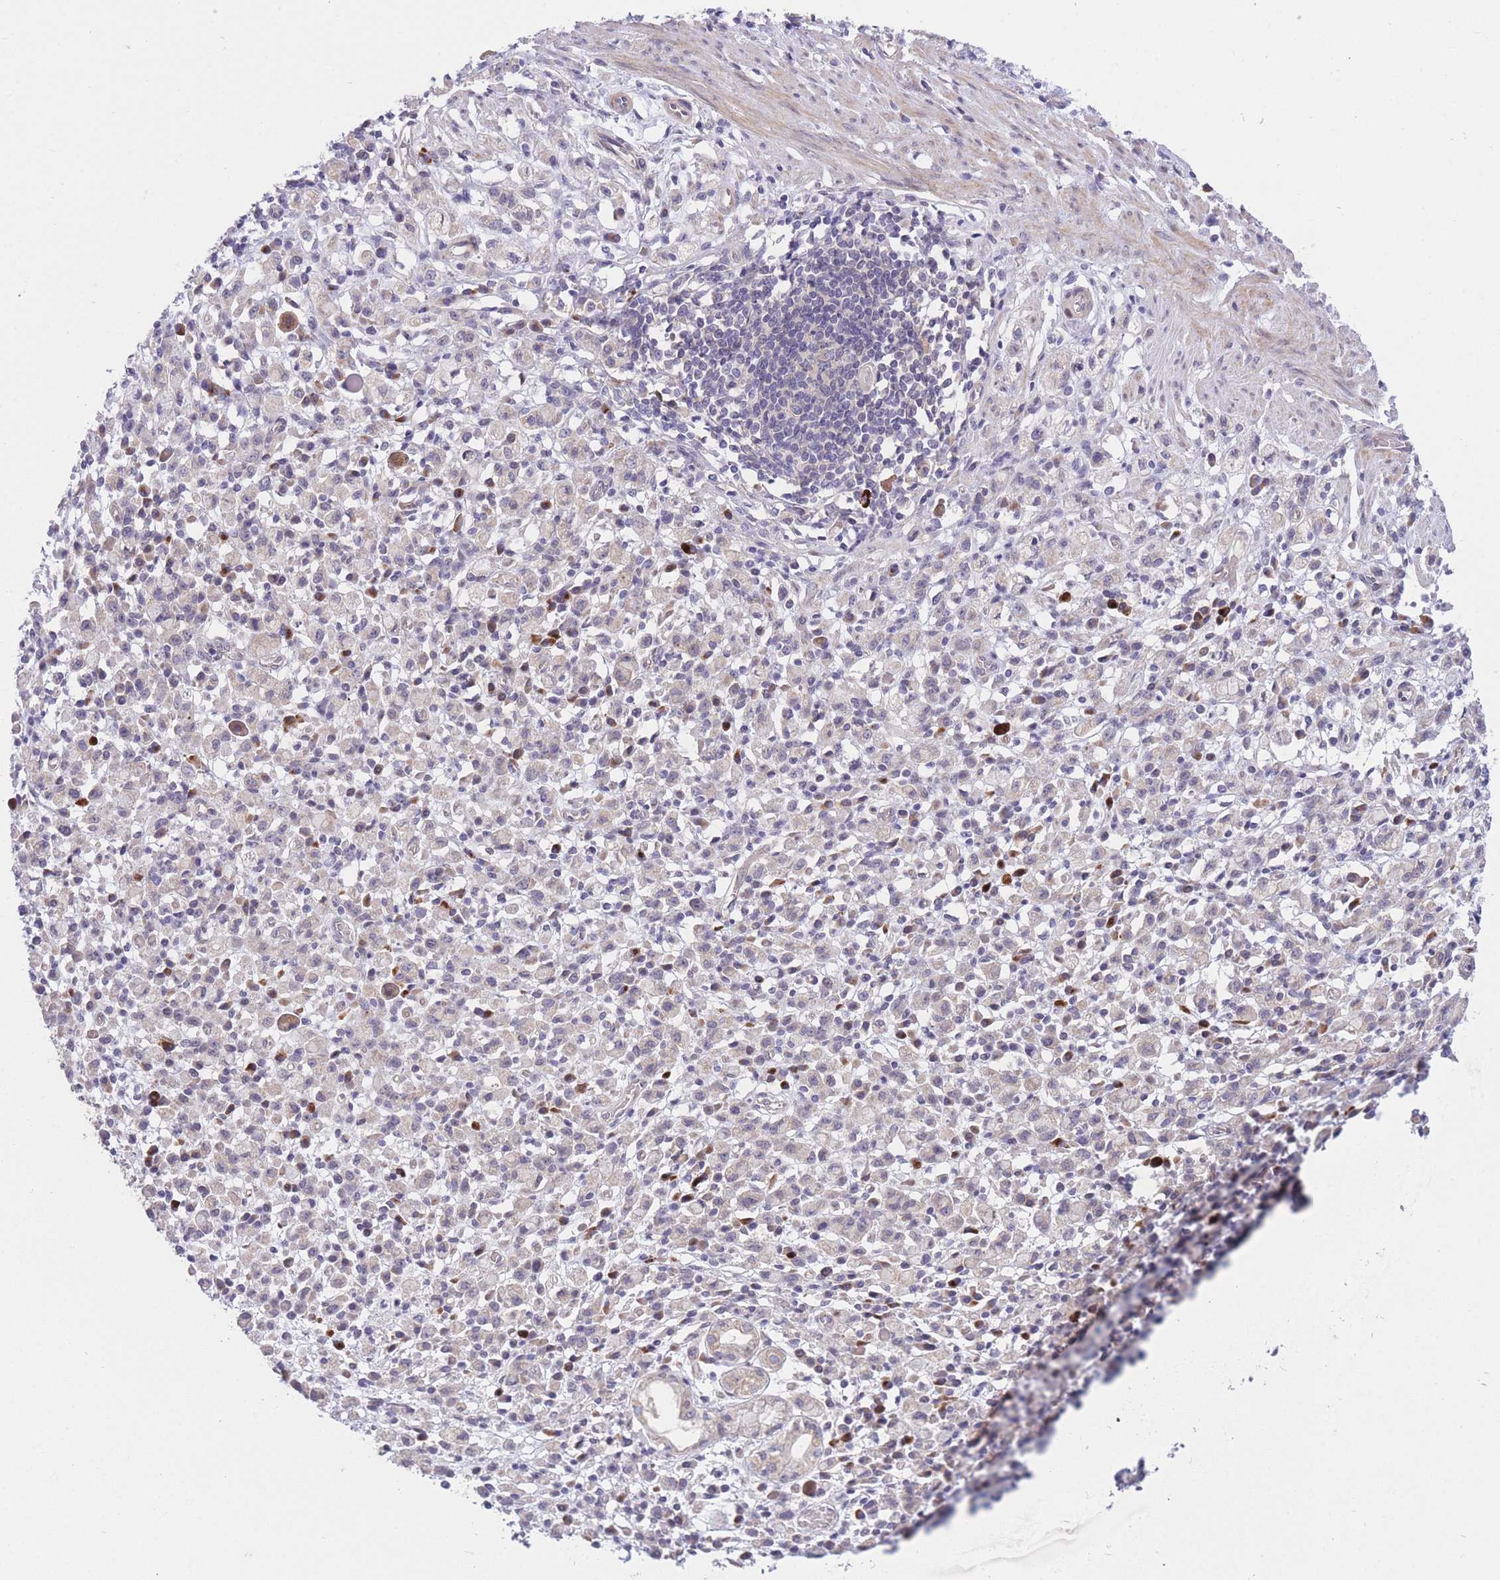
{"staining": {"intensity": "weak", "quantity": "<25%", "location": "cytoplasmic/membranous"}, "tissue": "stomach cancer", "cell_type": "Tumor cells", "image_type": "cancer", "snomed": [{"axis": "morphology", "description": "Adenocarcinoma, NOS"}, {"axis": "topography", "description": "Stomach"}], "caption": "Immunohistochemical staining of human stomach adenocarcinoma shows no significant staining in tumor cells.", "gene": "CDC25B", "patient": {"sex": "male", "age": 77}}